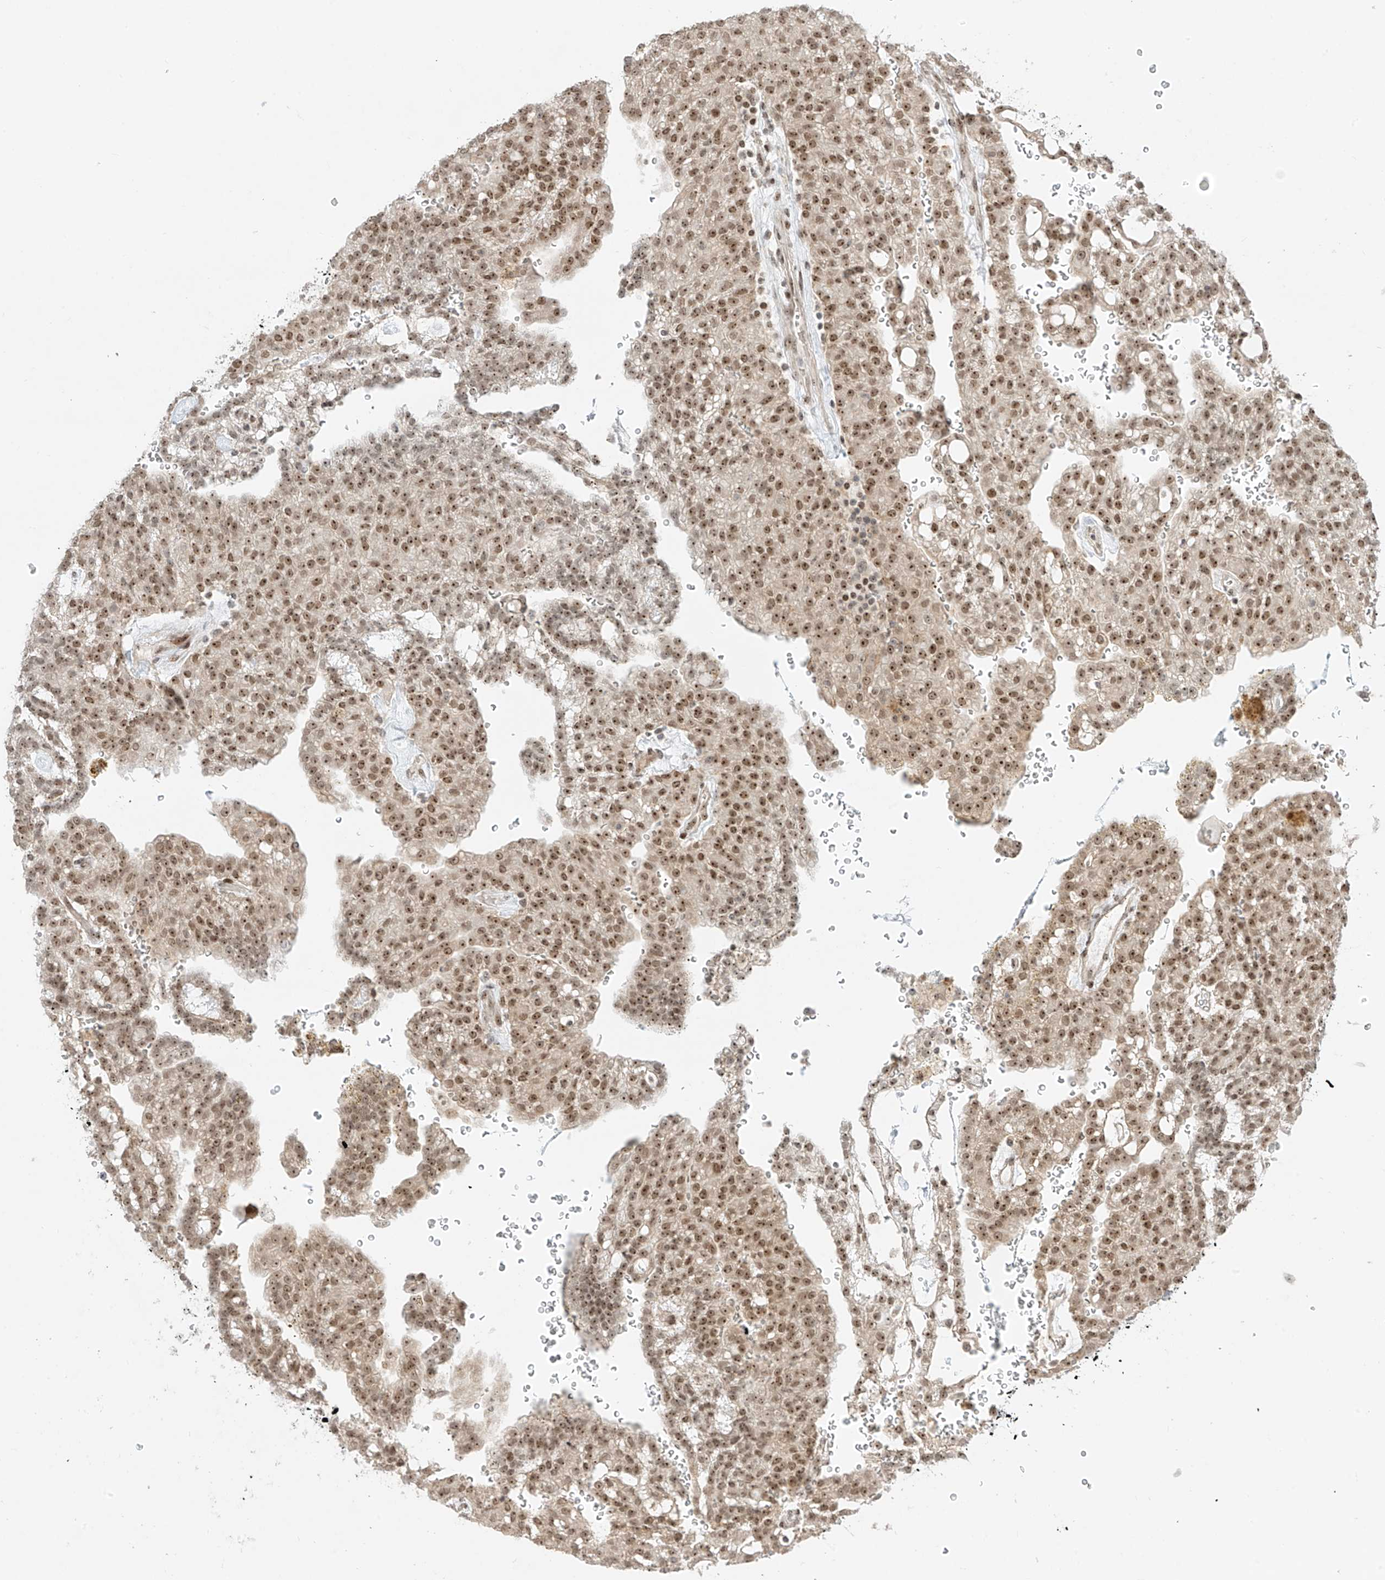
{"staining": {"intensity": "moderate", "quantity": ">75%", "location": "cytoplasmic/membranous,nuclear"}, "tissue": "renal cancer", "cell_type": "Tumor cells", "image_type": "cancer", "snomed": [{"axis": "morphology", "description": "Adenocarcinoma, NOS"}, {"axis": "topography", "description": "Kidney"}], "caption": "Adenocarcinoma (renal) stained with a protein marker reveals moderate staining in tumor cells.", "gene": "ZNF512", "patient": {"sex": "male", "age": 63}}